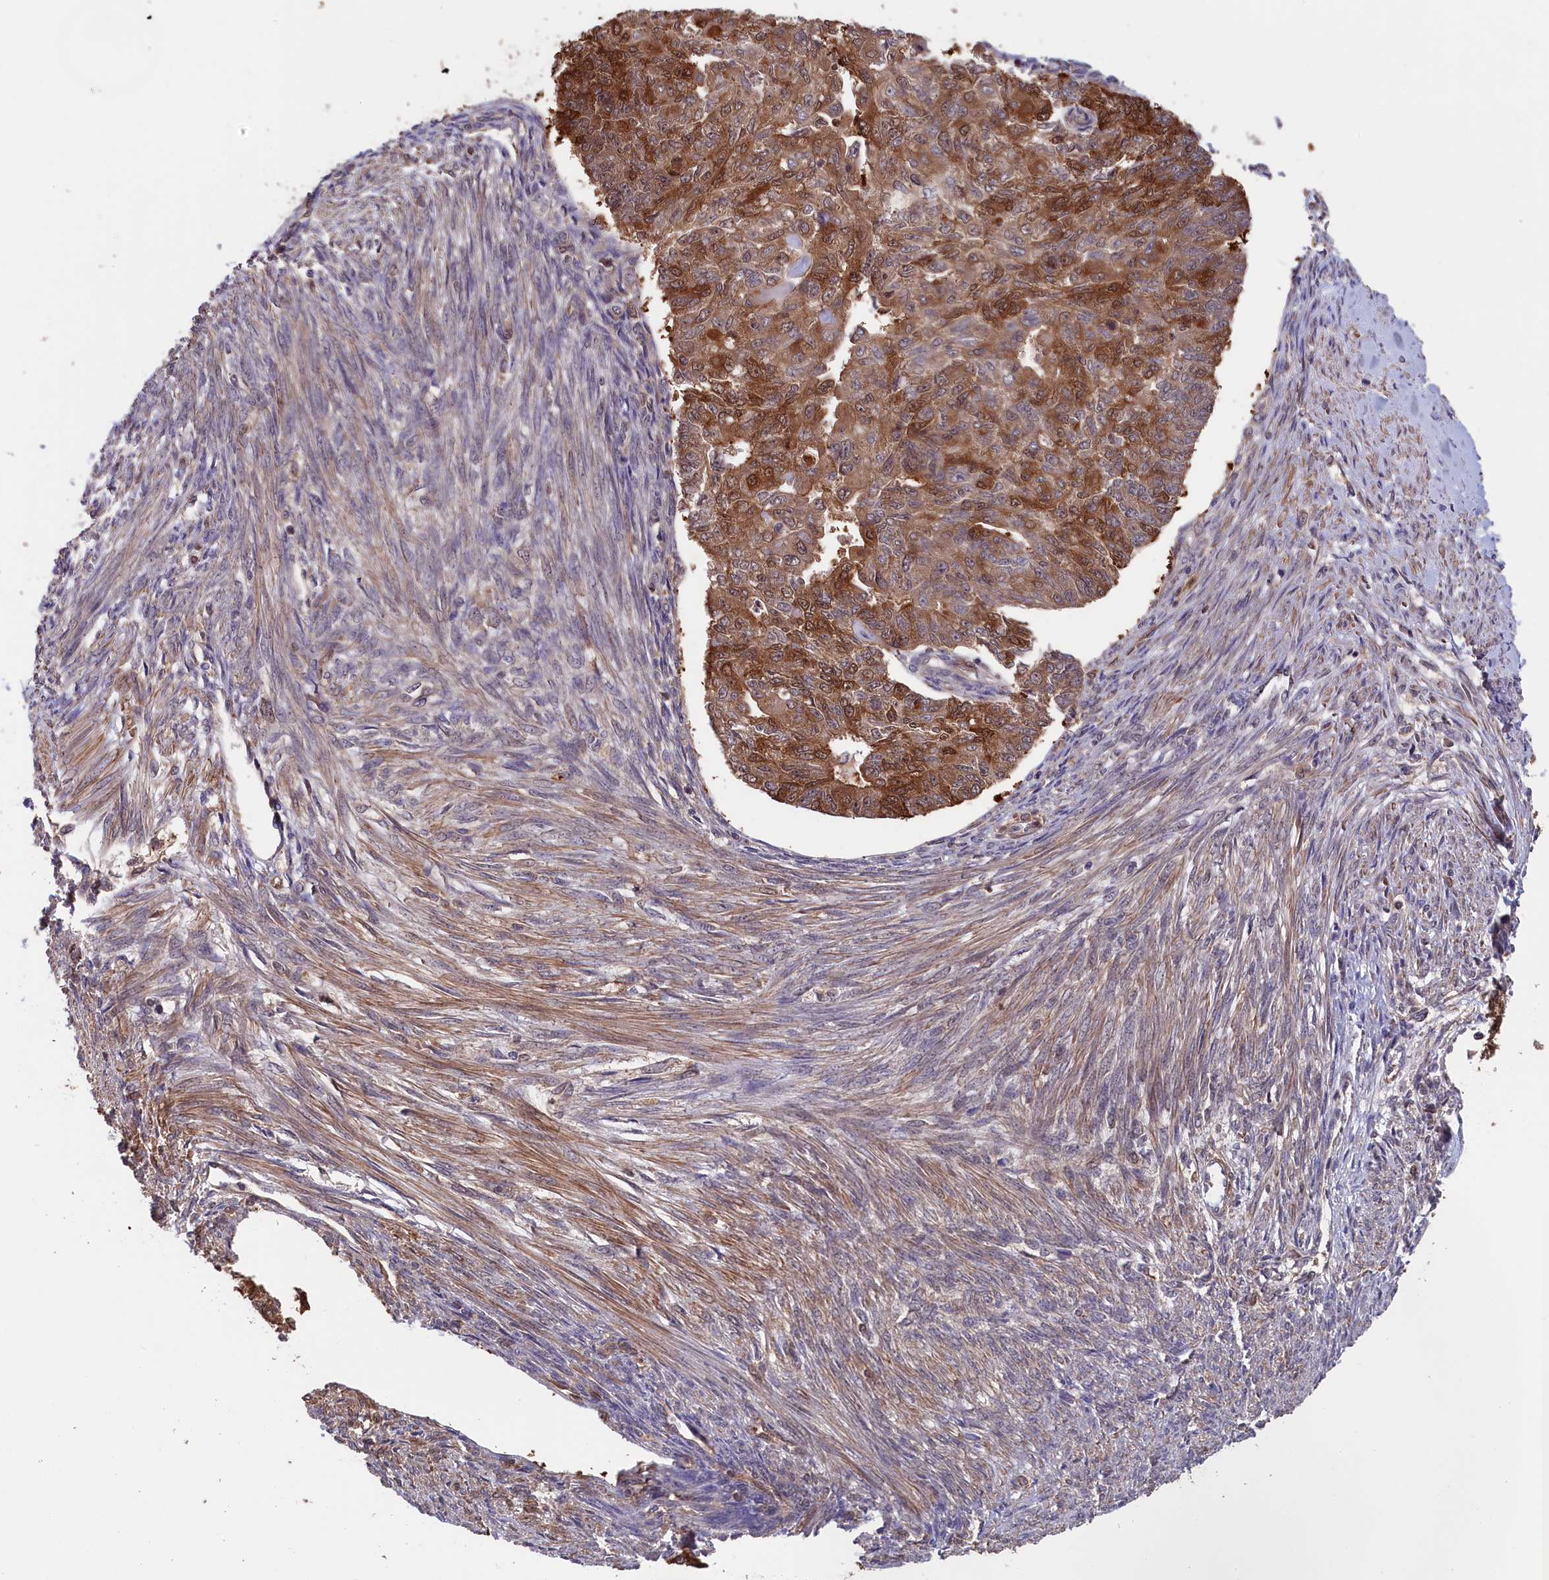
{"staining": {"intensity": "strong", "quantity": ">75%", "location": "cytoplasmic/membranous,nuclear"}, "tissue": "endometrial cancer", "cell_type": "Tumor cells", "image_type": "cancer", "snomed": [{"axis": "morphology", "description": "Adenocarcinoma, NOS"}, {"axis": "topography", "description": "Endometrium"}], "caption": "Protein staining of endometrial cancer tissue reveals strong cytoplasmic/membranous and nuclear positivity in about >75% of tumor cells.", "gene": "JPT2", "patient": {"sex": "female", "age": 32}}